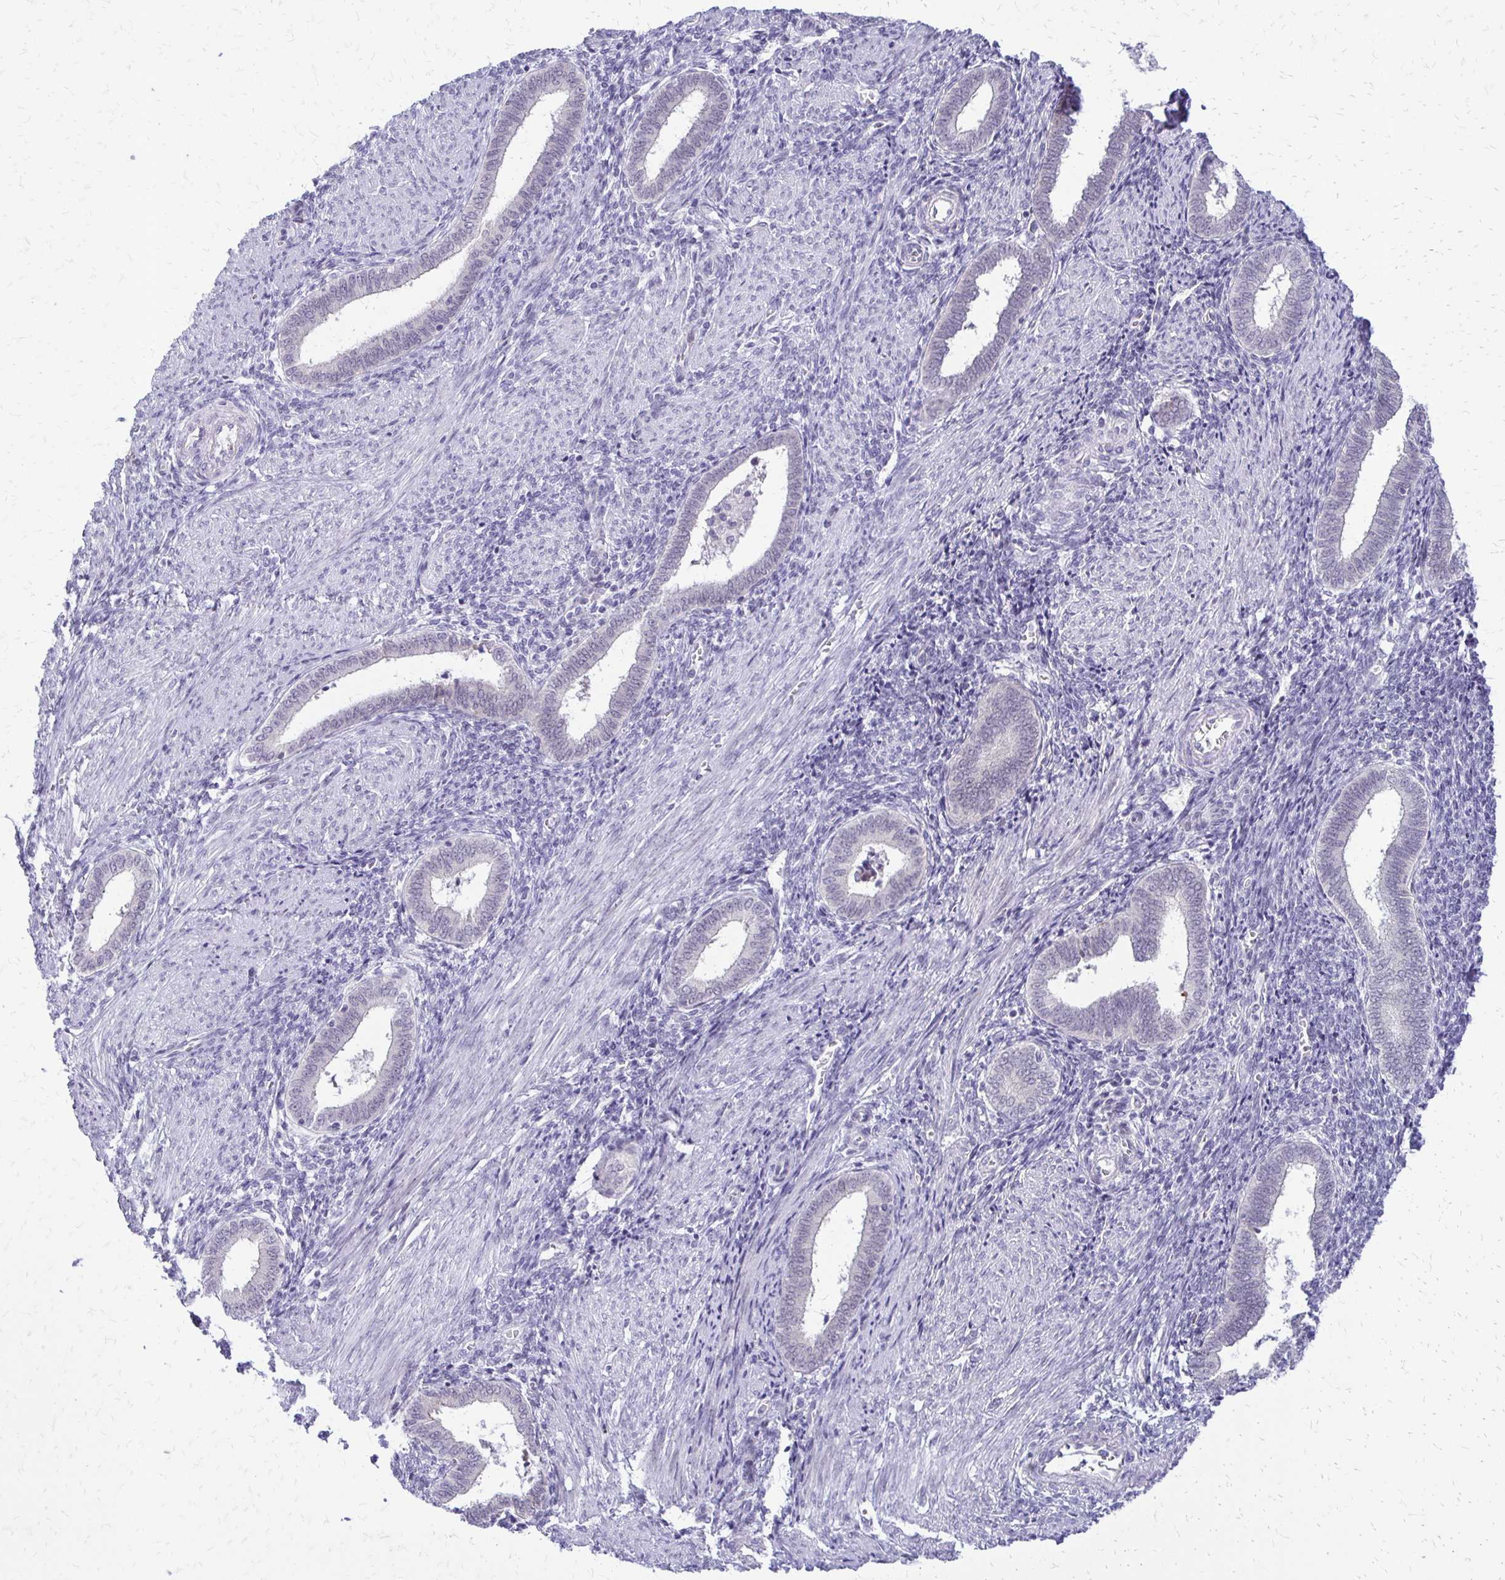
{"staining": {"intensity": "negative", "quantity": "none", "location": "none"}, "tissue": "endometrium", "cell_type": "Cells in endometrial stroma", "image_type": "normal", "snomed": [{"axis": "morphology", "description": "Normal tissue, NOS"}, {"axis": "topography", "description": "Endometrium"}], "caption": "Immunohistochemical staining of unremarkable human endometrium exhibits no significant staining in cells in endometrial stroma.", "gene": "EPYC", "patient": {"sex": "female", "age": 42}}